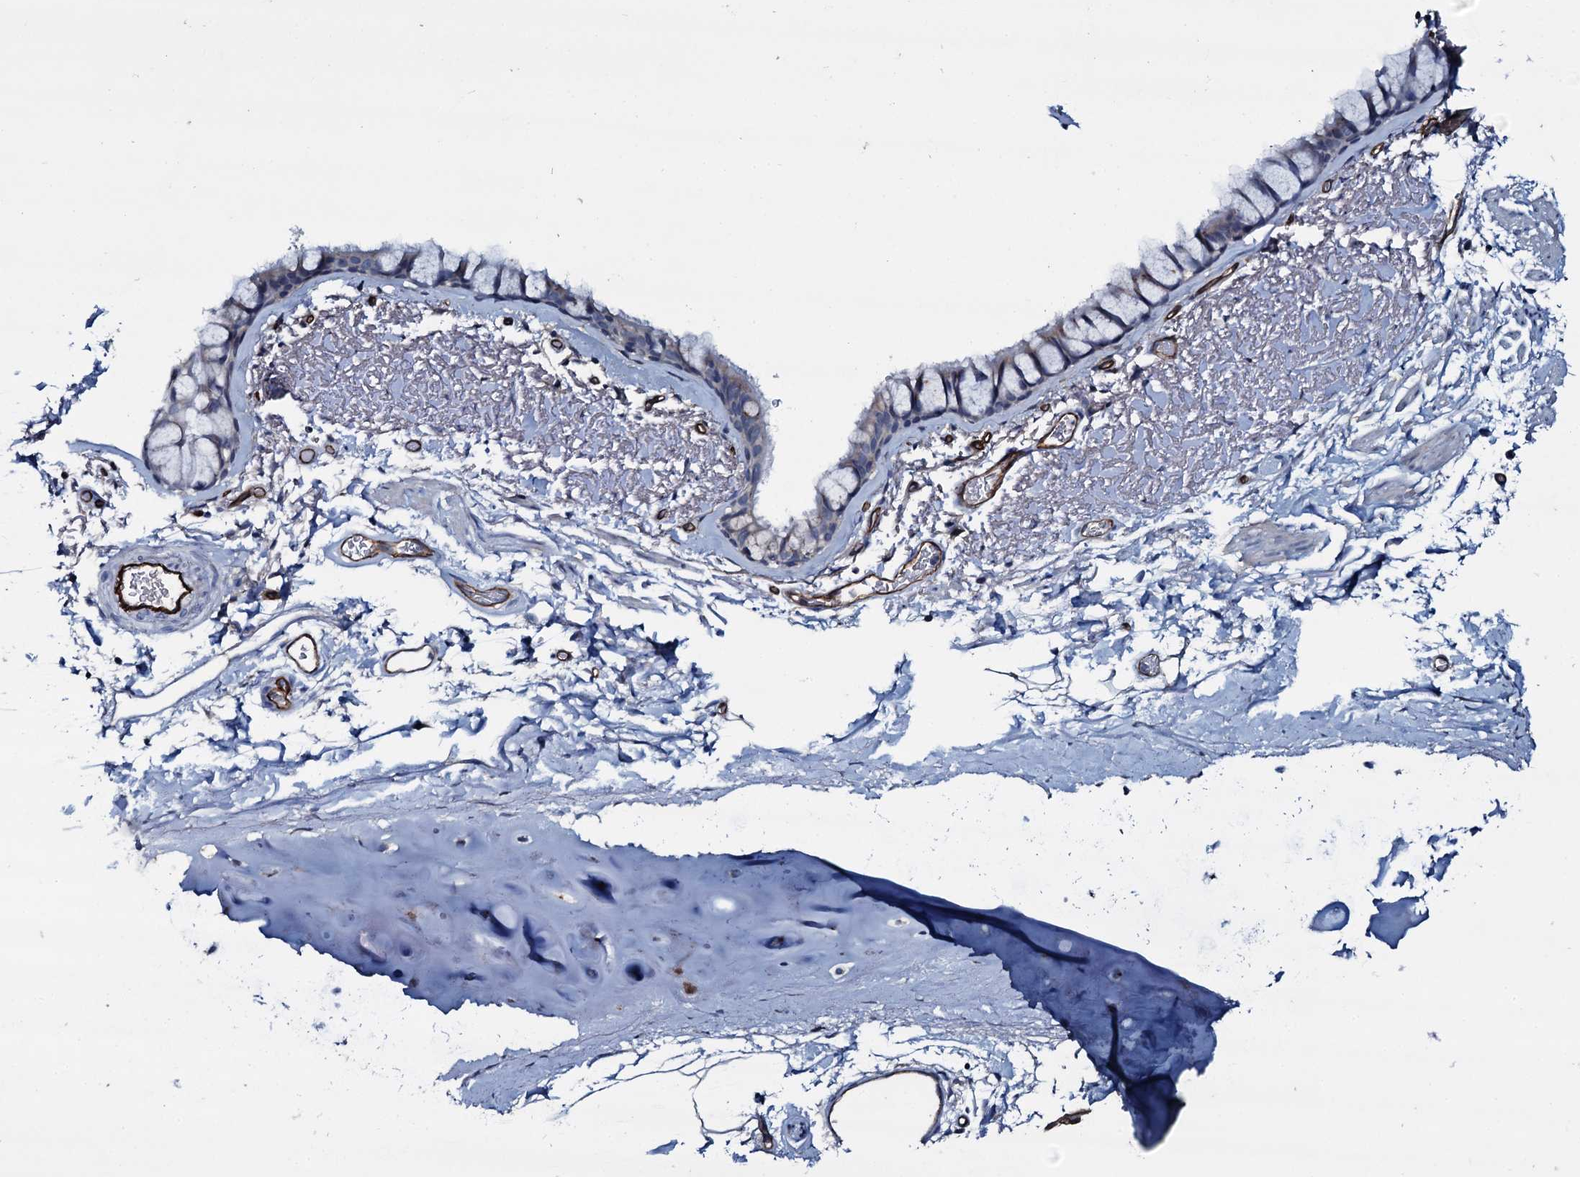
{"staining": {"intensity": "negative", "quantity": "none", "location": "none"}, "tissue": "bronchus", "cell_type": "Respiratory epithelial cells", "image_type": "normal", "snomed": [{"axis": "morphology", "description": "Normal tissue, NOS"}, {"axis": "topography", "description": "Bronchus"}], "caption": "DAB immunohistochemical staining of benign bronchus exhibits no significant positivity in respiratory epithelial cells.", "gene": "CLEC14A", "patient": {"sex": "male", "age": 65}}